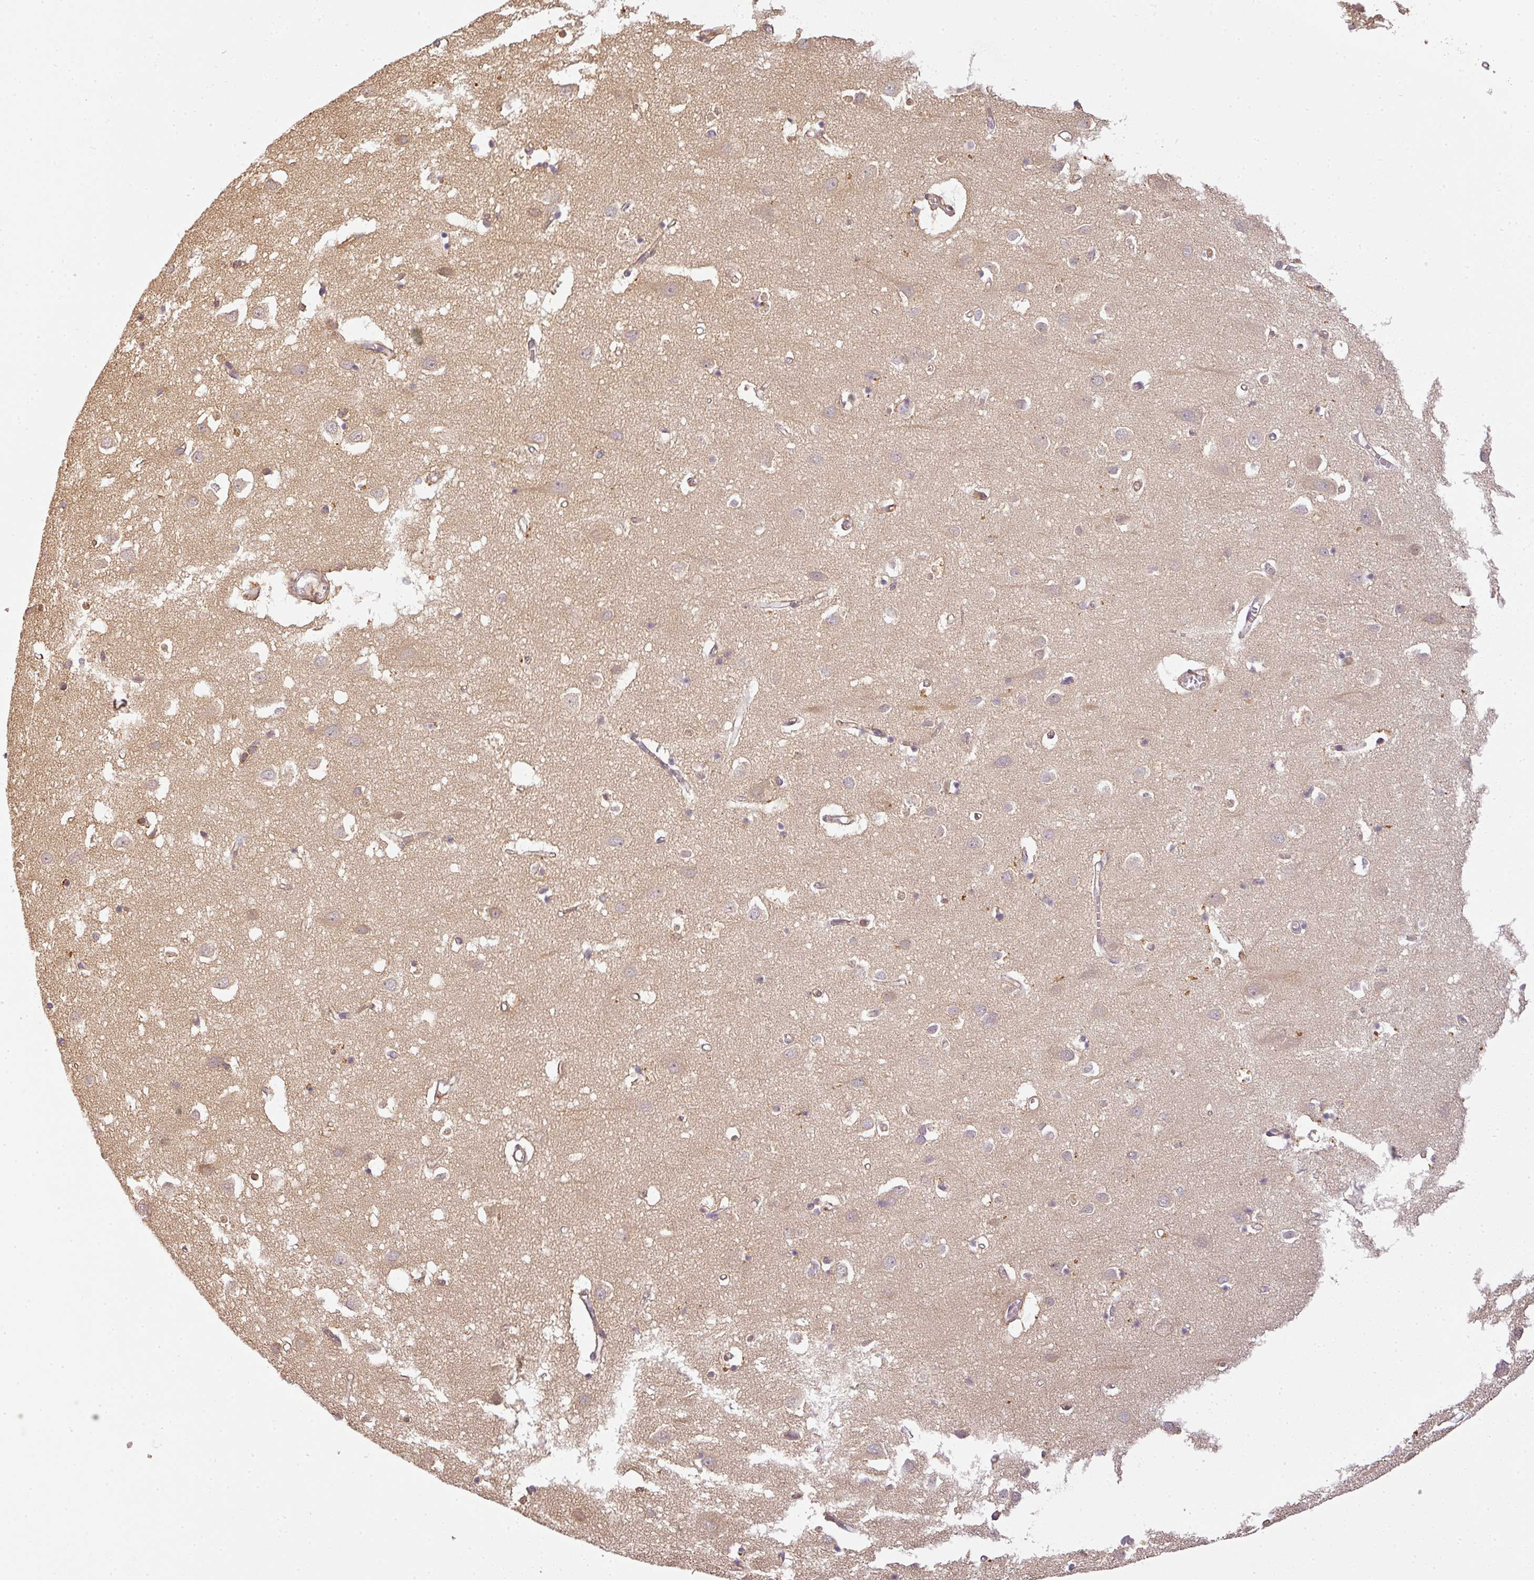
{"staining": {"intensity": "weak", "quantity": ">75%", "location": "cytoplasmic/membranous"}, "tissue": "cerebral cortex", "cell_type": "Endothelial cells", "image_type": "normal", "snomed": [{"axis": "morphology", "description": "Normal tissue, NOS"}, {"axis": "topography", "description": "Cerebral cortex"}], "caption": "Immunohistochemistry of normal human cerebral cortex demonstrates low levels of weak cytoplasmic/membranous positivity in approximately >75% of endothelial cells.", "gene": "TCL1B", "patient": {"sex": "male", "age": 70}}